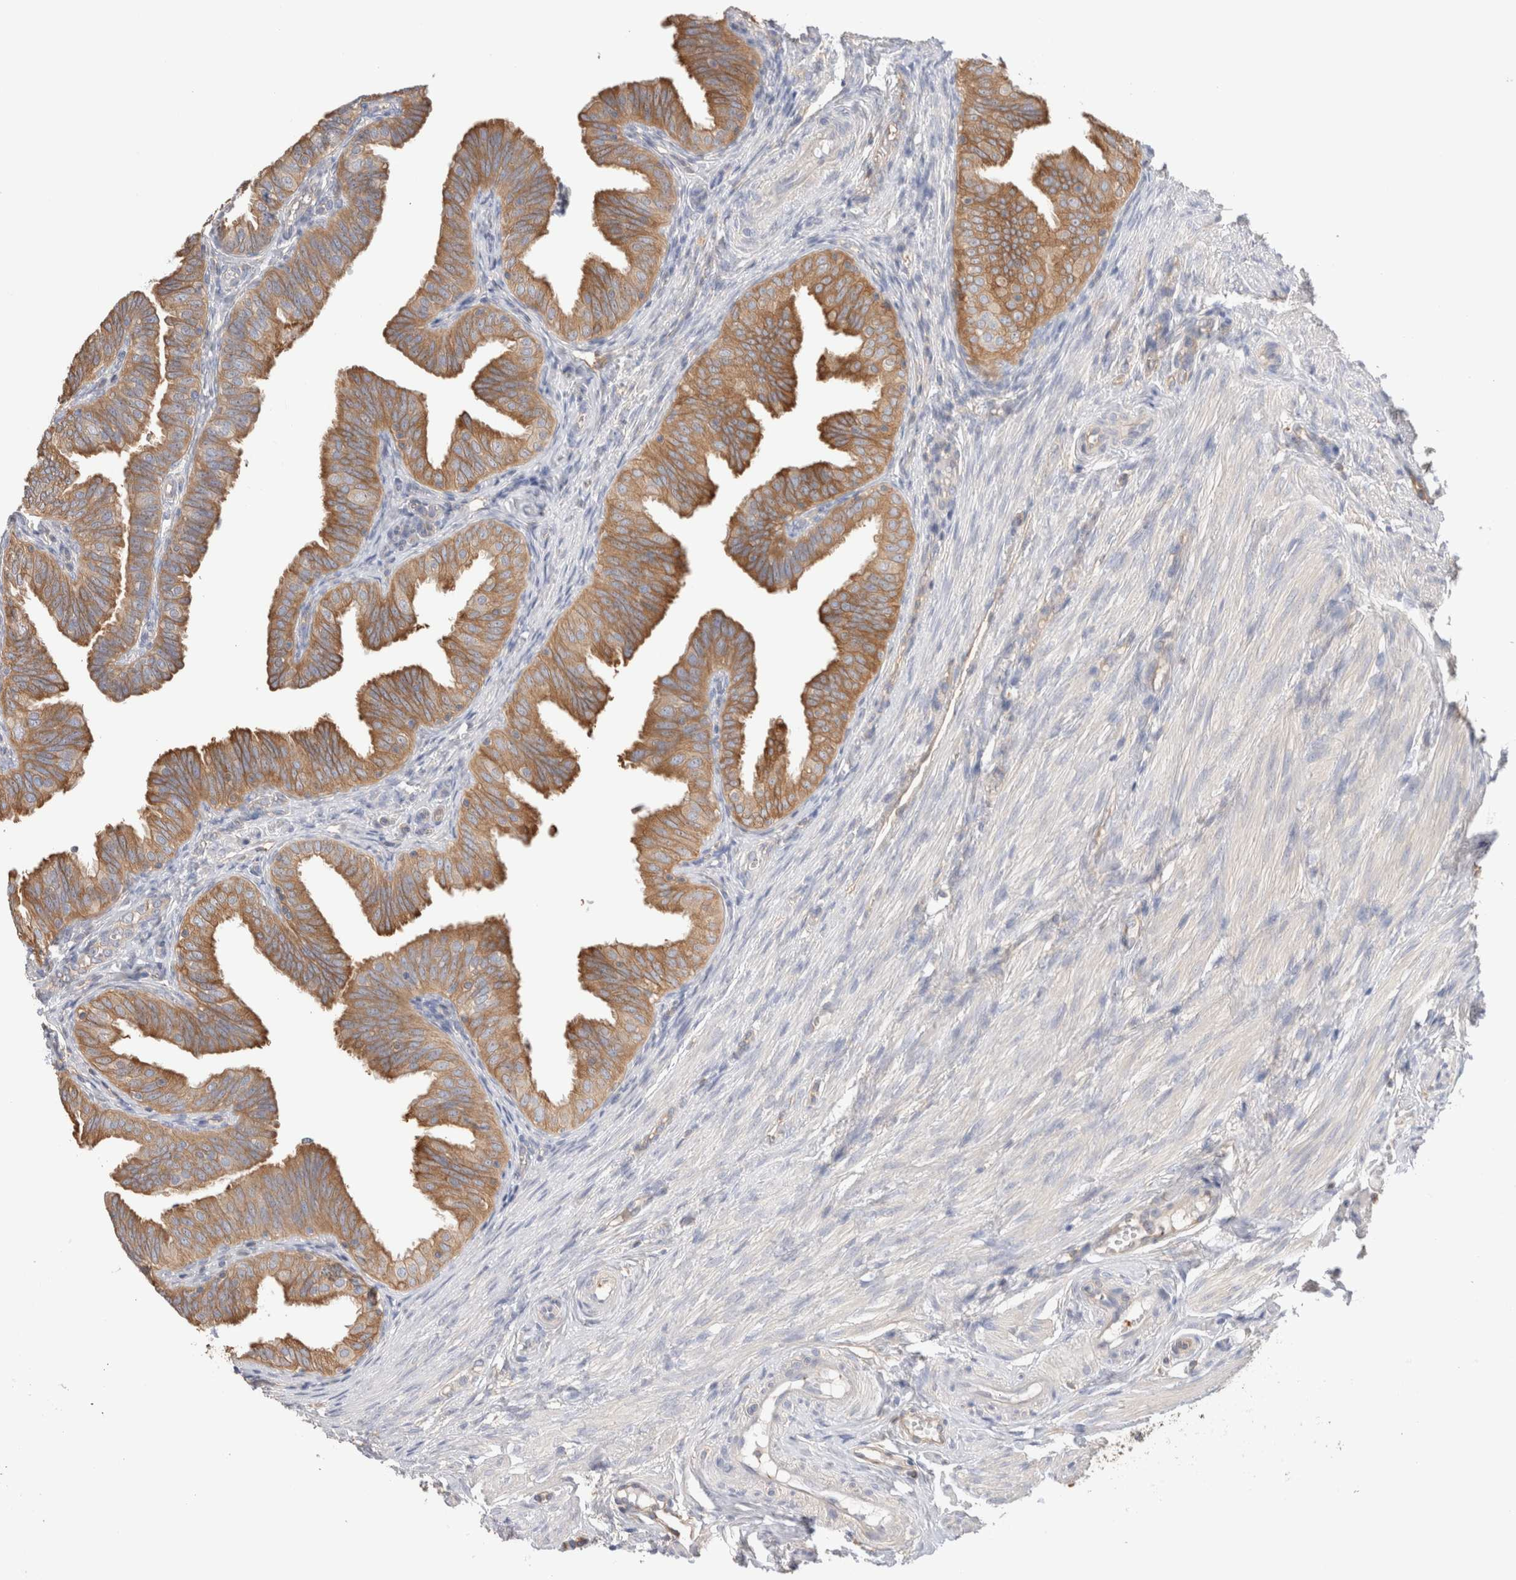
{"staining": {"intensity": "moderate", "quantity": ">75%", "location": "cytoplasmic/membranous"}, "tissue": "fallopian tube", "cell_type": "Glandular cells", "image_type": "normal", "snomed": [{"axis": "morphology", "description": "Normal tissue, NOS"}, {"axis": "topography", "description": "Fallopian tube"}], "caption": "The histopathology image exhibits immunohistochemical staining of benign fallopian tube. There is moderate cytoplasmic/membranous positivity is seen in about >75% of glandular cells. Immunohistochemistry stains the protein of interest in brown and the nuclei are stained blue.", "gene": "CAPN2", "patient": {"sex": "female", "age": 35}}